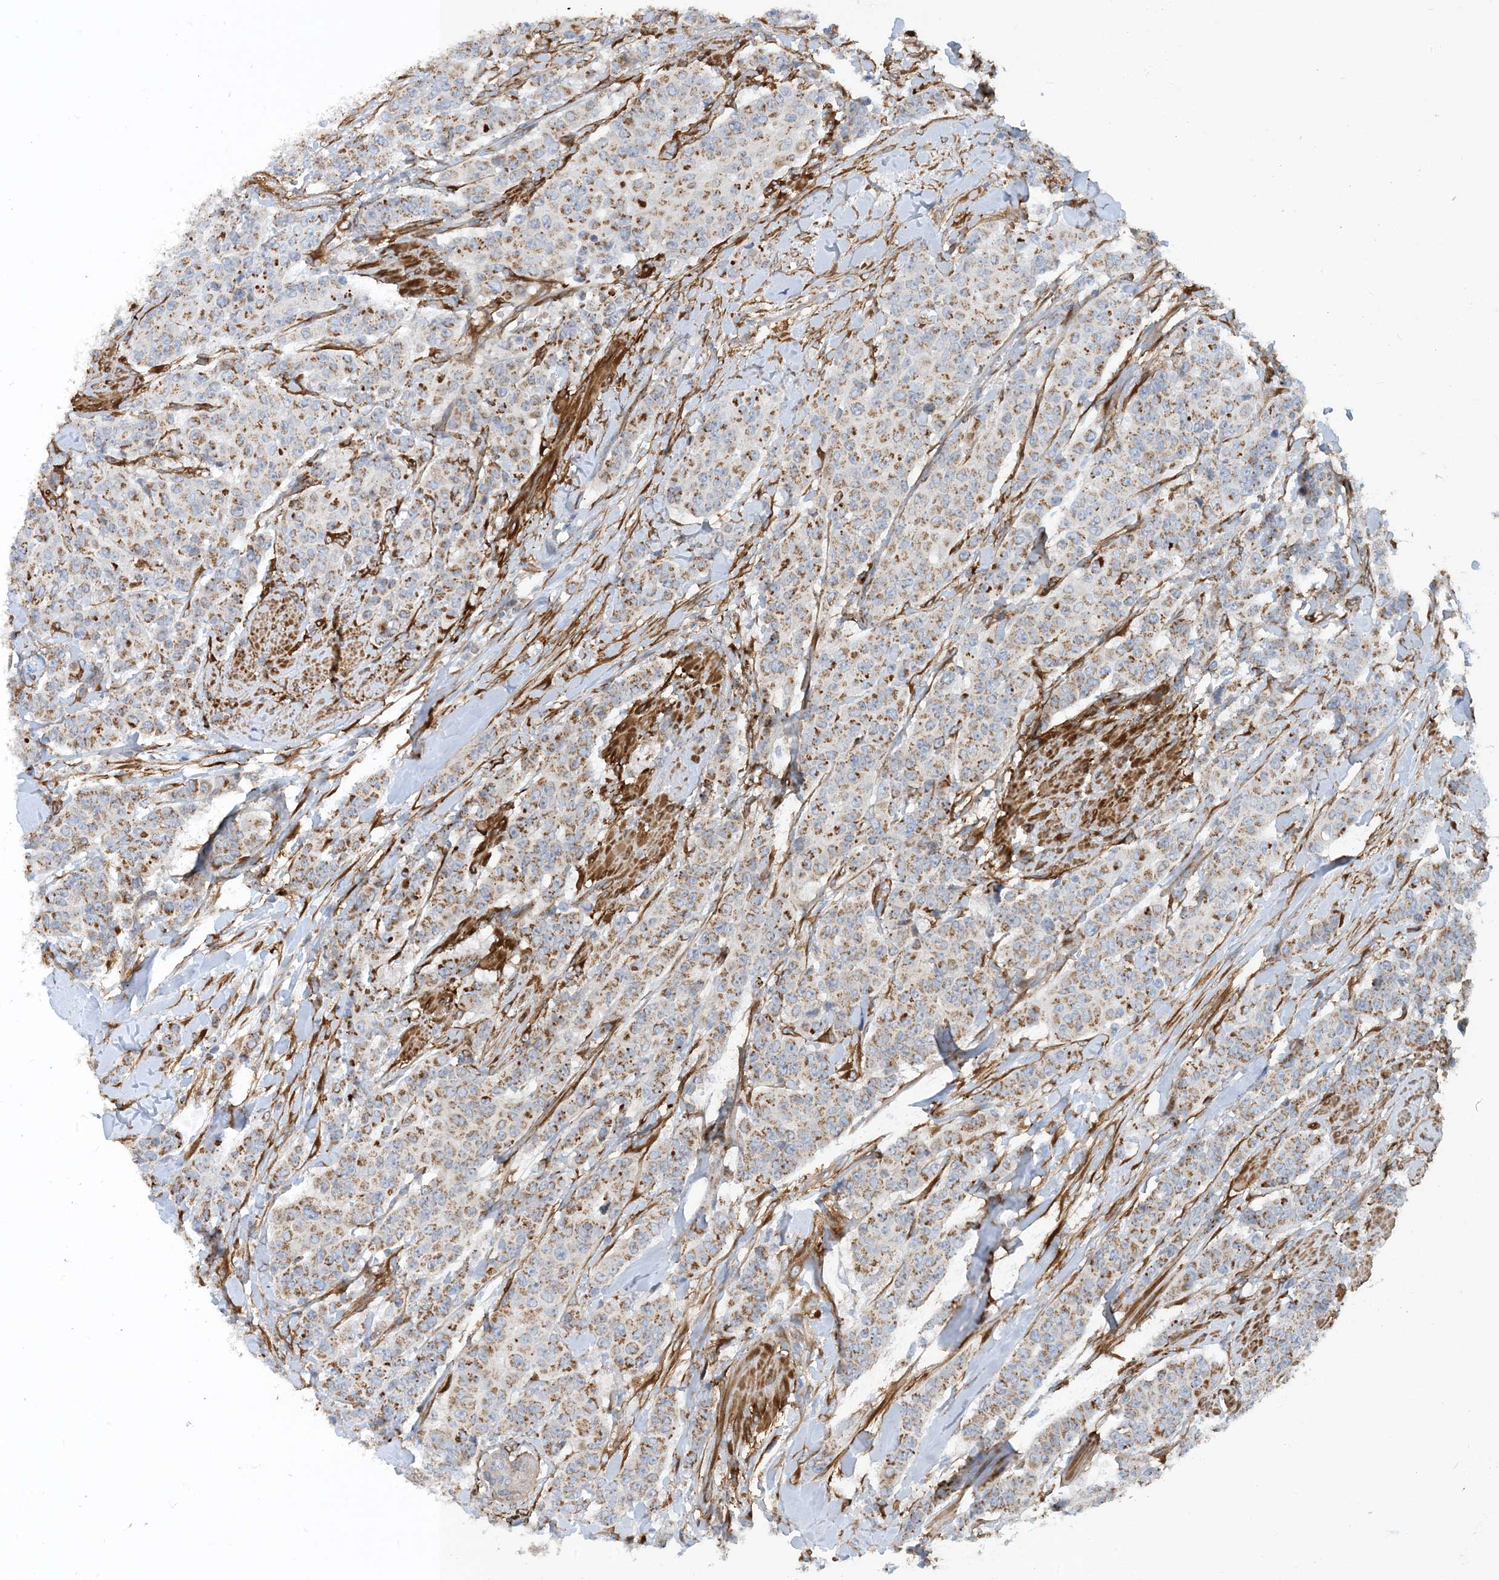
{"staining": {"intensity": "weak", "quantity": ">75%", "location": "cytoplasmic/membranous"}, "tissue": "breast cancer", "cell_type": "Tumor cells", "image_type": "cancer", "snomed": [{"axis": "morphology", "description": "Duct carcinoma"}, {"axis": "topography", "description": "Breast"}], "caption": "A photomicrograph of human breast cancer stained for a protein exhibits weak cytoplasmic/membranous brown staining in tumor cells. (DAB (3,3'-diaminobenzidine) = brown stain, brightfield microscopy at high magnification).", "gene": "EIF2A", "patient": {"sex": "female", "age": 40}}